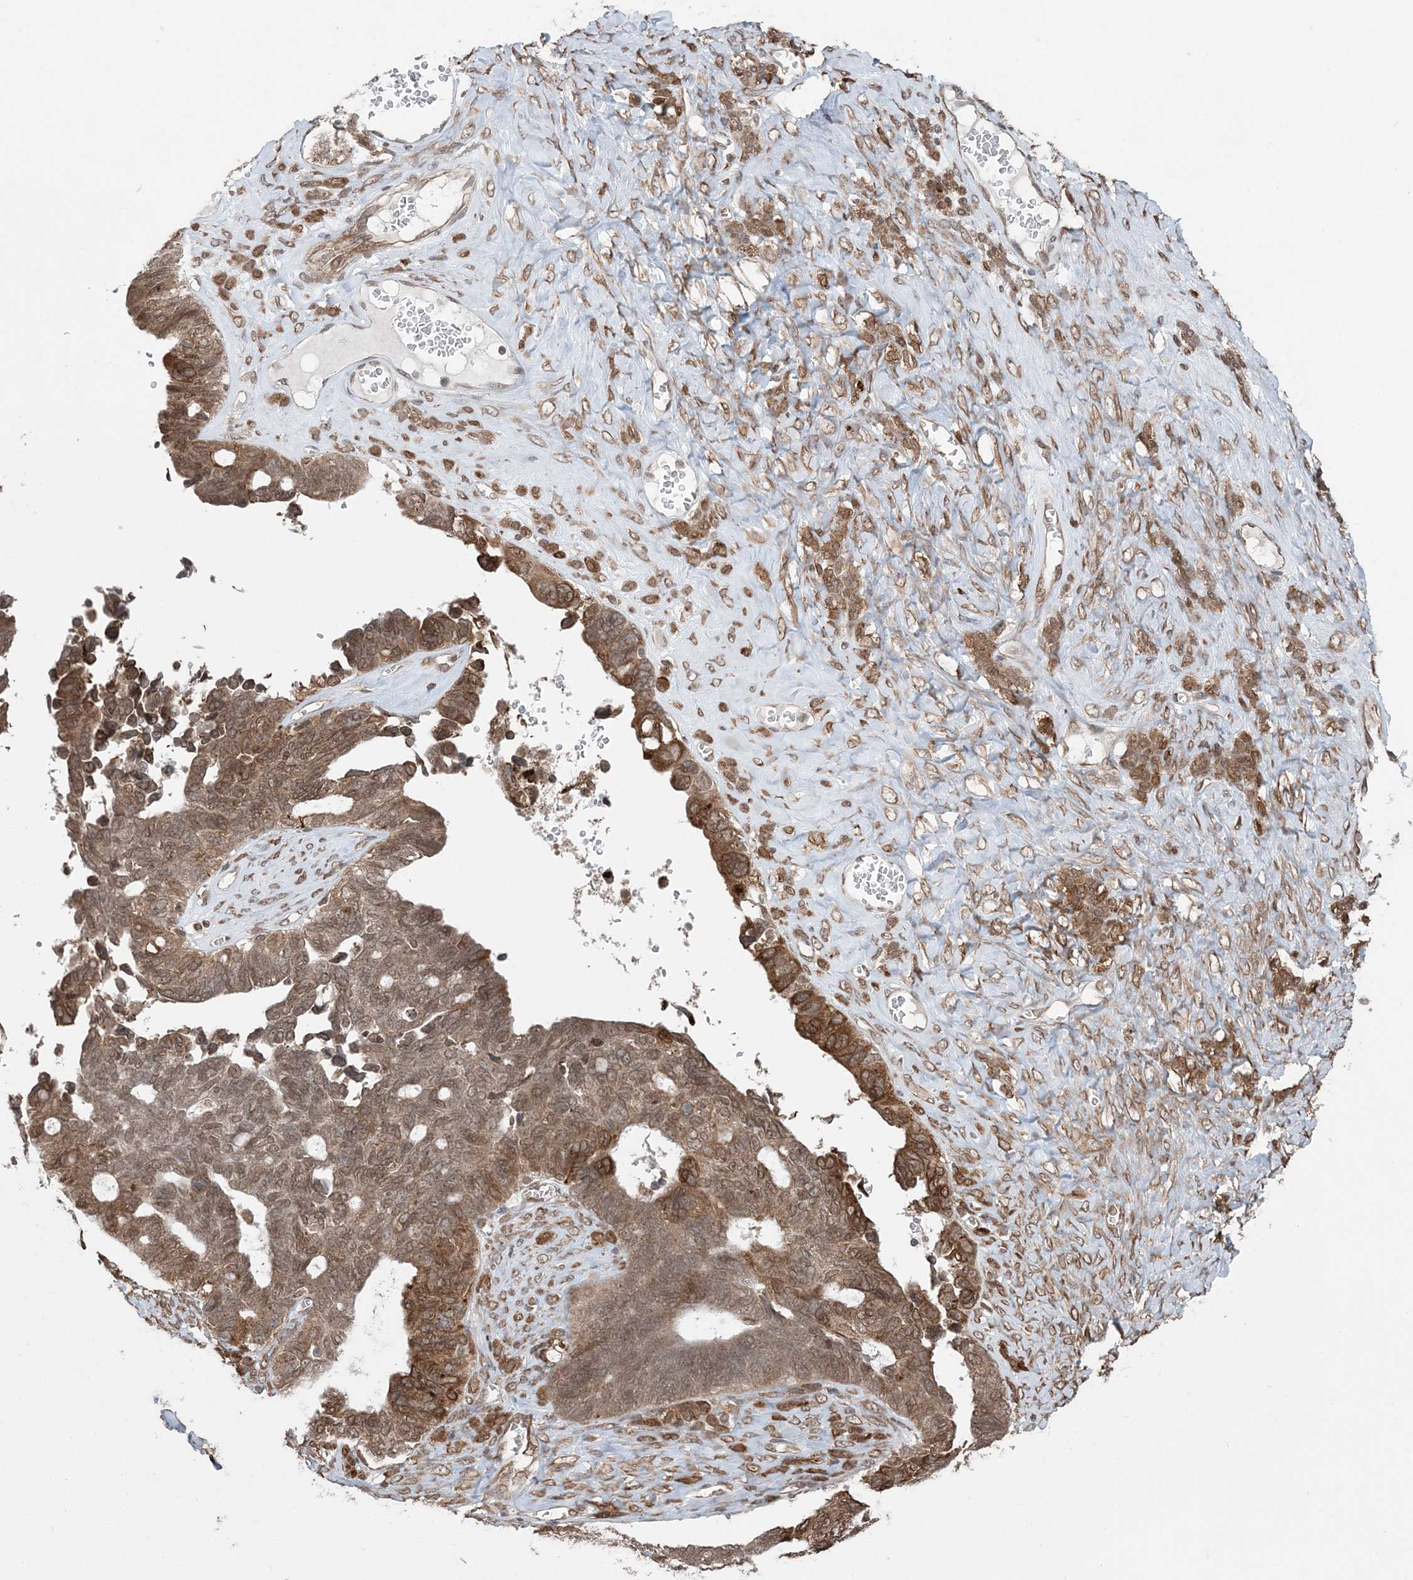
{"staining": {"intensity": "moderate", "quantity": ">75%", "location": "cytoplasmic/membranous,nuclear"}, "tissue": "ovarian cancer", "cell_type": "Tumor cells", "image_type": "cancer", "snomed": [{"axis": "morphology", "description": "Cystadenocarcinoma, serous, NOS"}, {"axis": "topography", "description": "Ovary"}], "caption": "Immunohistochemical staining of ovarian serous cystadenocarcinoma demonstrates moderate cytoplasmic/membranous and nuclear protein expression in approximately >75% of tumor cells.", "gene": "TMED10", "patient": {"sex": "female", "age": 79}}